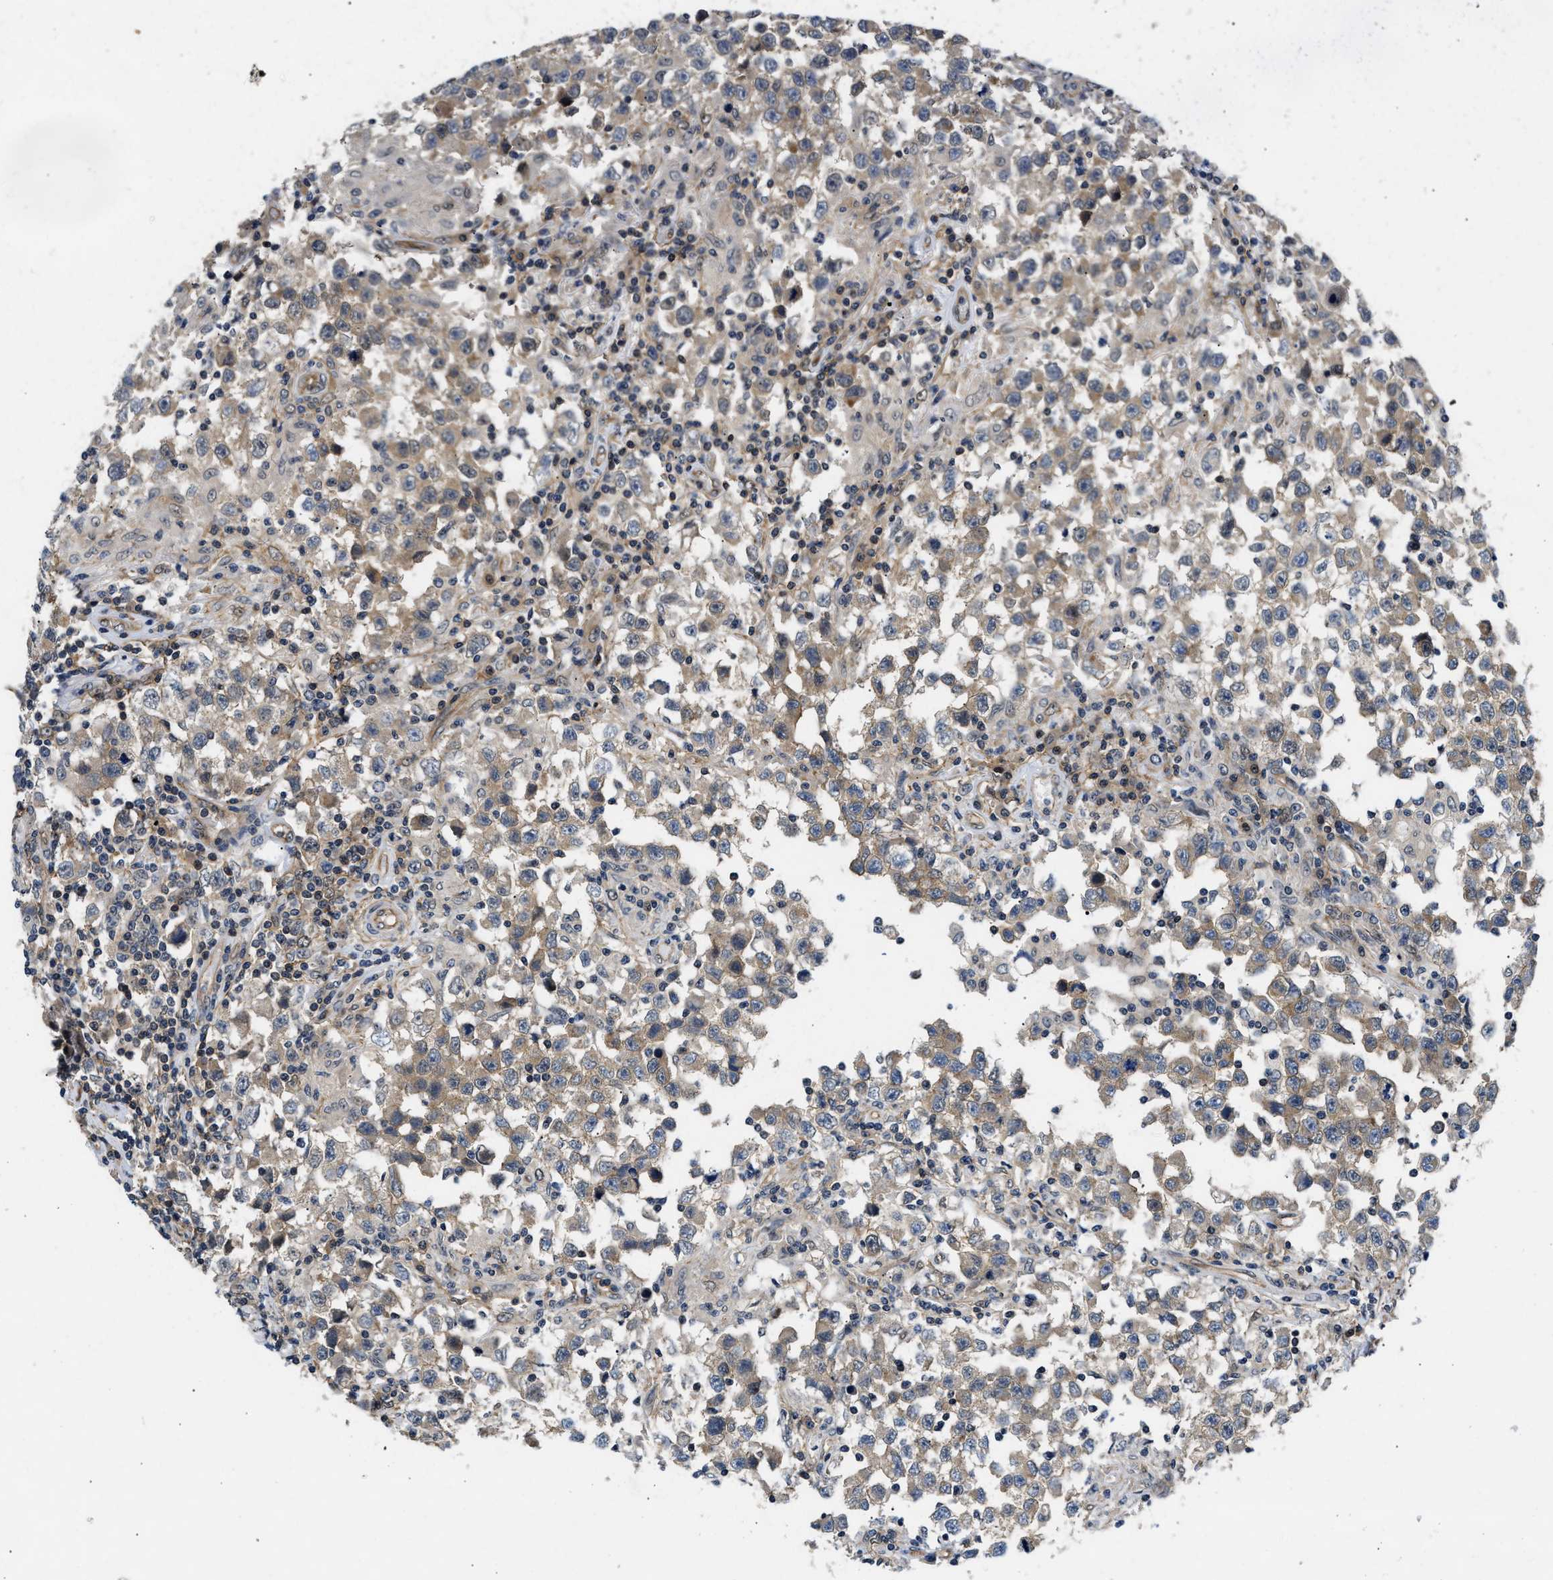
{"staining": {"intensity": "weak", "quantity": "25%-75%", "location": "cytoplasmic/membranous"}, "tissue": "testis cancer", "cell_type": "Tumor cells", "image_type": "cancer", "snomed": [{"axis": "morphology", "description": "Carcinoma, Embryonal, NOS"}, {"axis": "topography", "description": "Testis"}], "caption": "Human testis embryonal carcinoma stained with a protein marker shows weak staining in tumor cells.", "gene": "COPS2", "patient": {"sex": "male", "age": 21}}